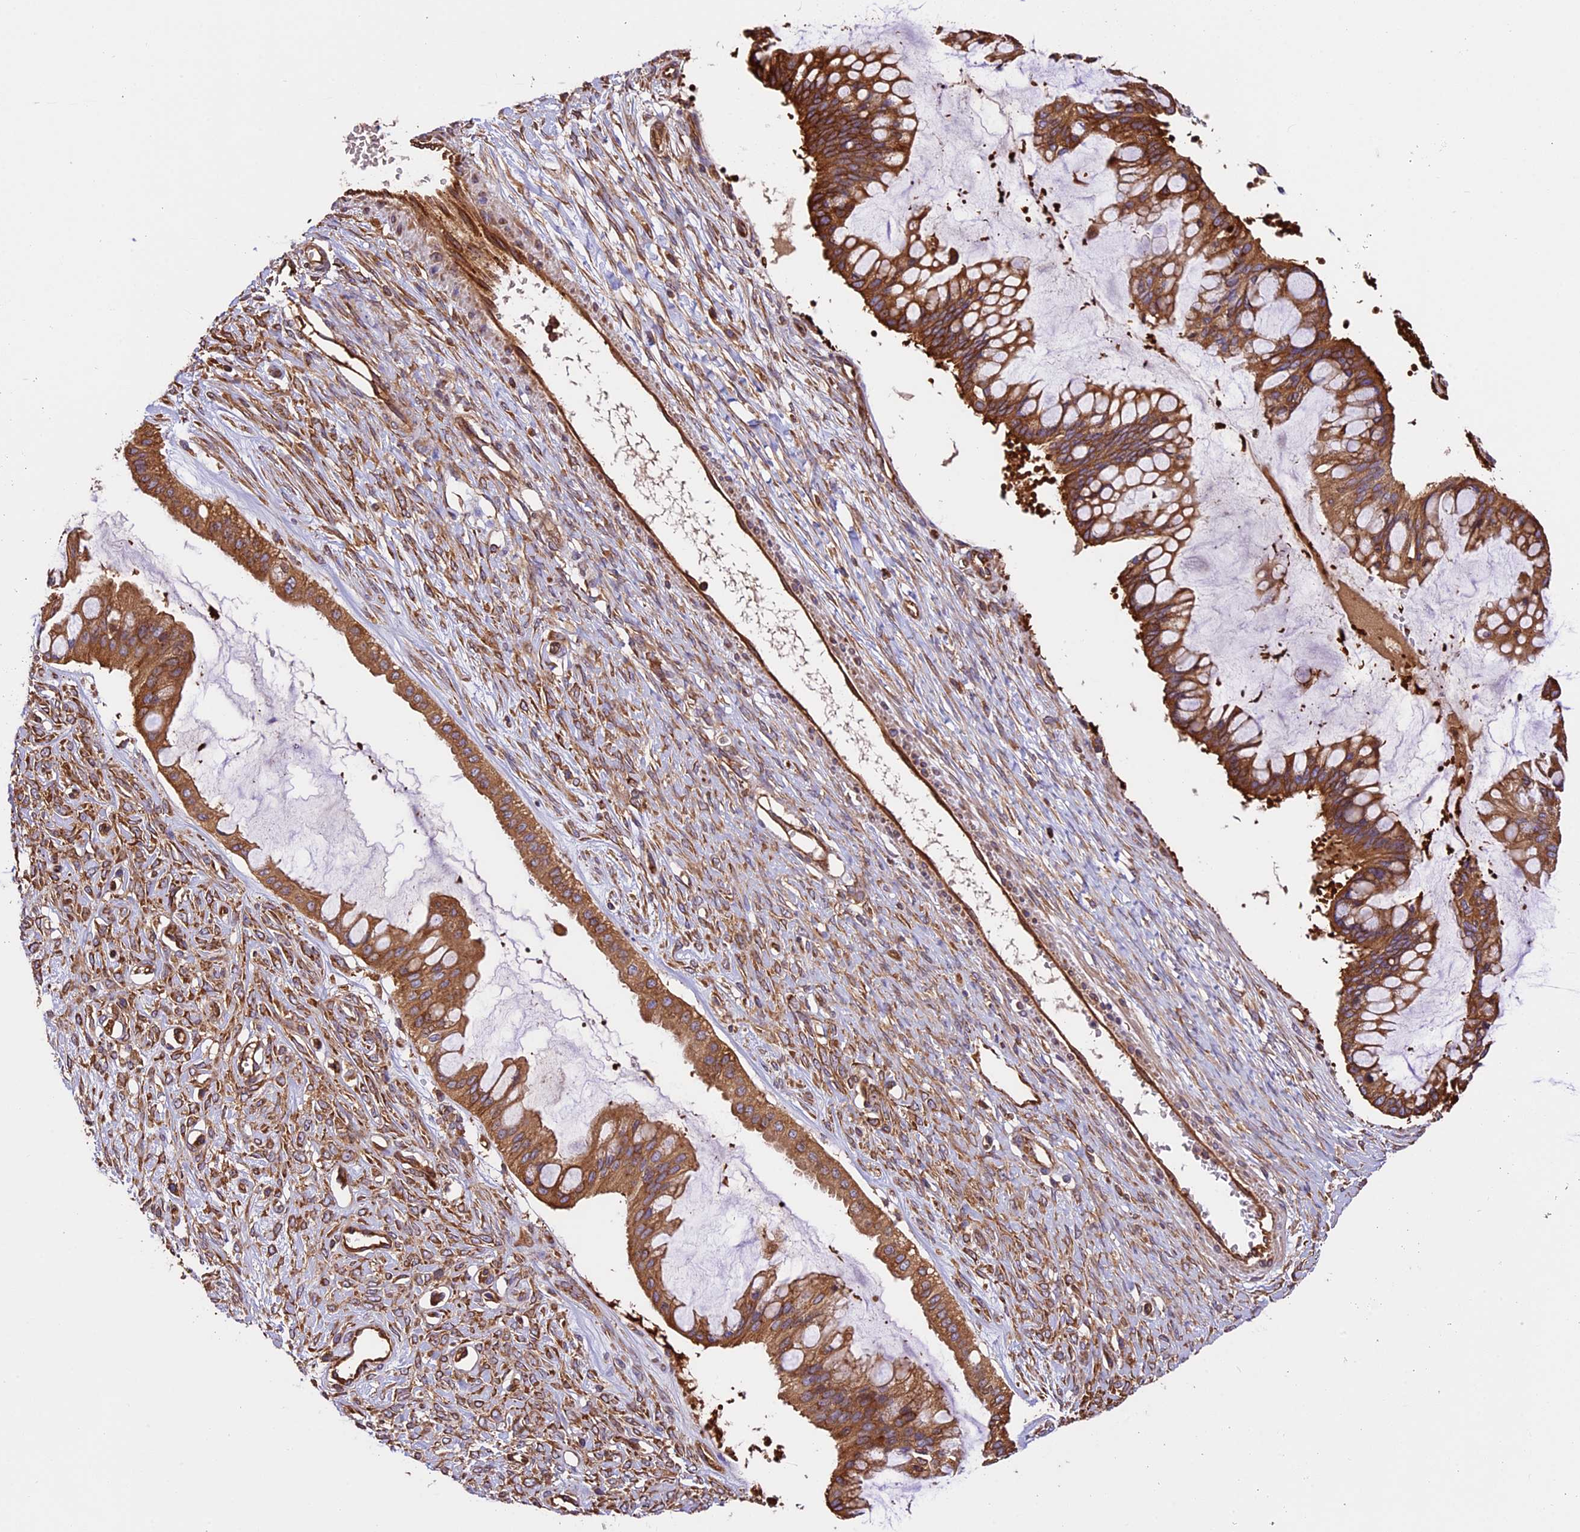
{"staining": {"intensity": "moderate", "quantity": ">75%", "location": "cytoplasmic/membranous"}, "tissue": "ovarian cancer", "cell_type": "Tumor cells", "image_type": "cancer", "snomed": [{"axis": "morphology", "description": "Cystadenocarcinoma, mucinous, NOS"}, {"axis": "topography", "description": "Ovary"}], "caption": "Ovarian cancer was stained to show a protein in brown. There is medium levels of moderate cytoplasmic/membranous staining in approximately >75% of tumor cells.", "gene": "KARS1", "patient": {"sex": "female", "age": 73}}